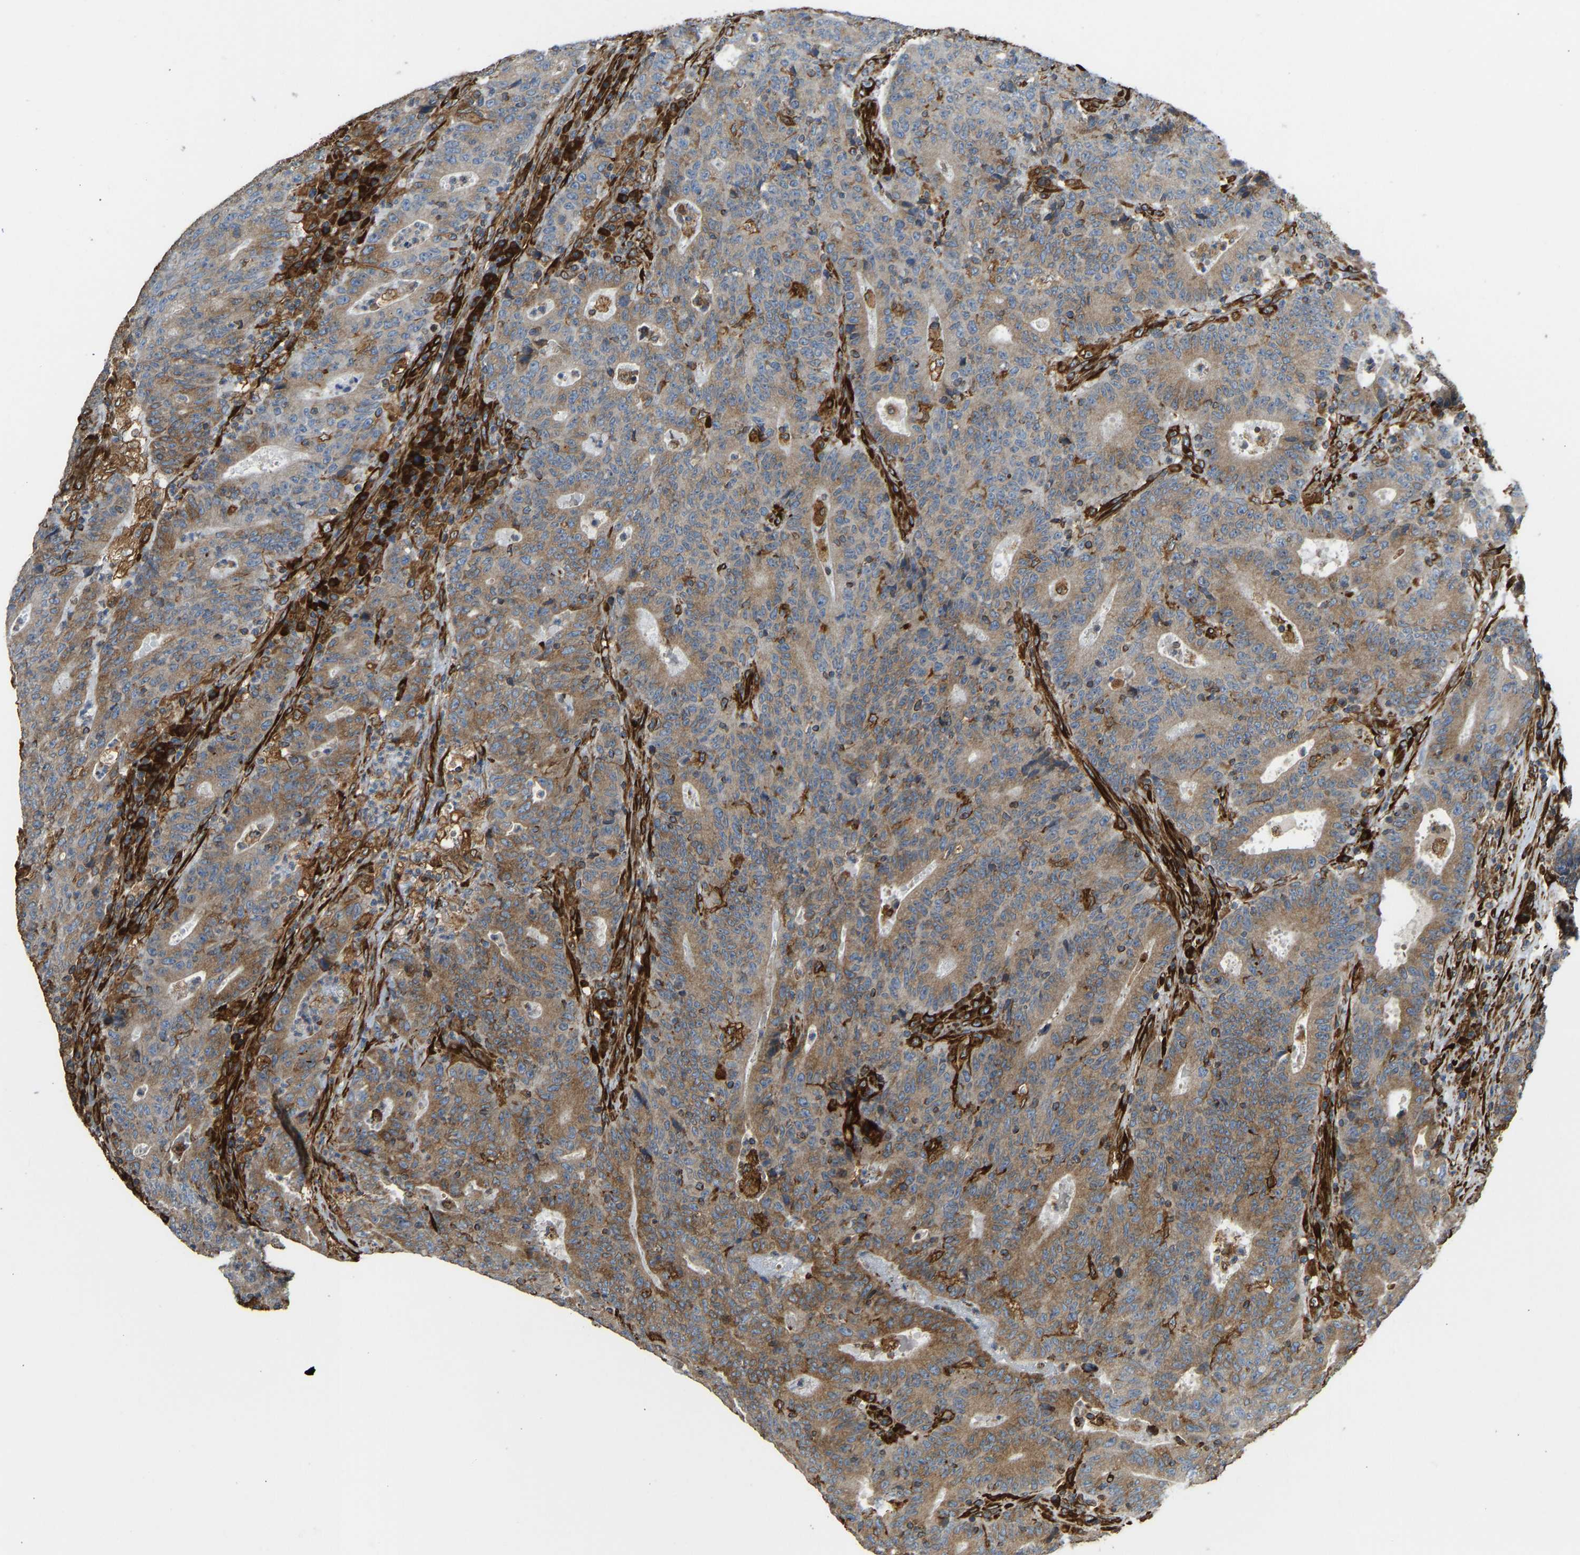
{"staining": {"intensity": "moderate", "quantity": ">75%", "location": "cytoplasmic/membranous"}, "tissue": "colorectal cancer", "cell_type": "Tumor cells", "image_type": "cancer", "snomed": [{"axis": "morphology", "description": "Adenocarcinoma, NOS"}, {"axis": "topography", "description": "Colon"}], "caption": "This histopathology image exhibits colorectal cancer stained with immunohistochemistry (IHC) to label a protein in brown. The cytoplasmic/membranous of tumor cells show moderate positivity for the protein. Nuclei are counter-stained blue.", "gene": "BEX3", "patient": {"sex": "female", "age": 75}}